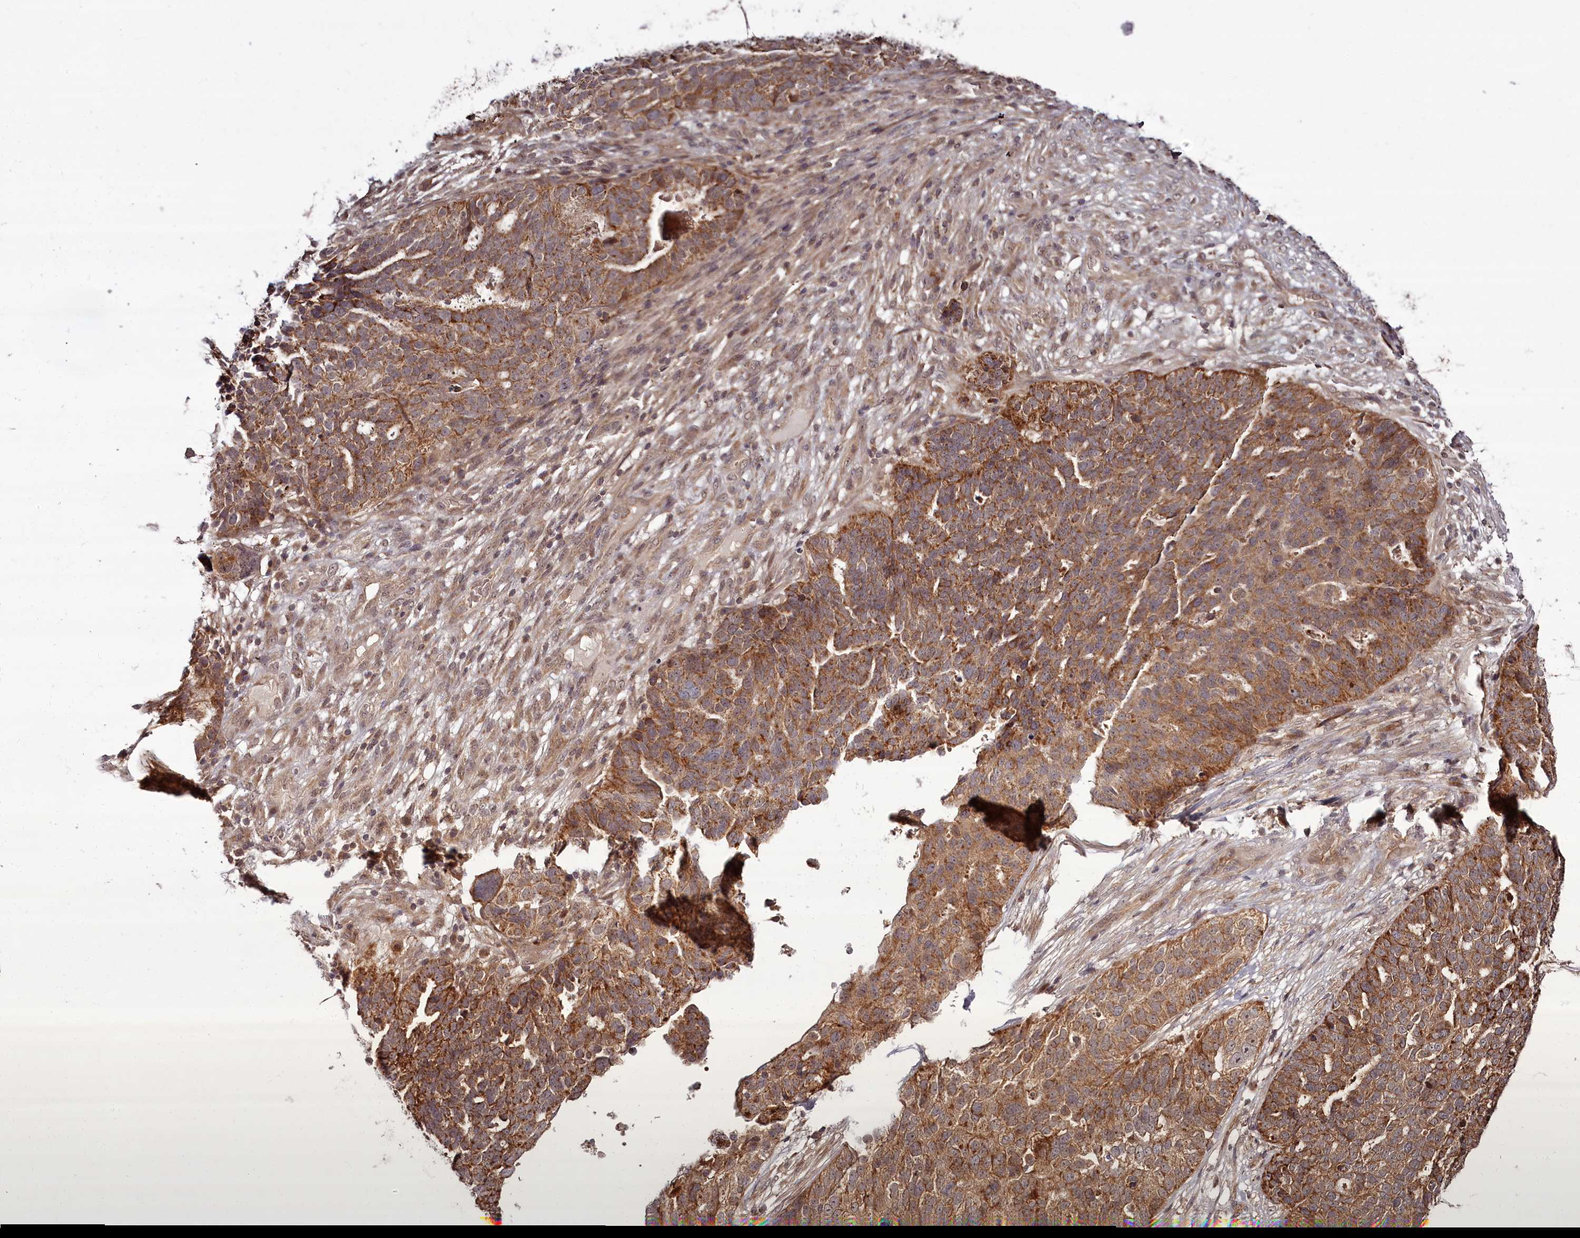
{"staining": {"intensity": "moderate", "quantity": ">75%", "location": "cytoplasmic/membranous"}, "tissue": "ovarian cancer", "cell_type": "Tumor cells", "image_type": "cancer", "snomed": [{"axis": "morphology", "description": "Cystadenocarcinoma, serous, NOS"}, {"axis": "topography", "description": "Ovary"}], "caption": "A medium amount of moderate cytoplasmic/membranous staining is appreciated in about >75% of tumor cells in ovarian cancer tissue. (DAB = brown stain, brightfield microscopy at high magnification).", "gene": "PCBP2", "patient": {"sex": "female", "age": 59}}